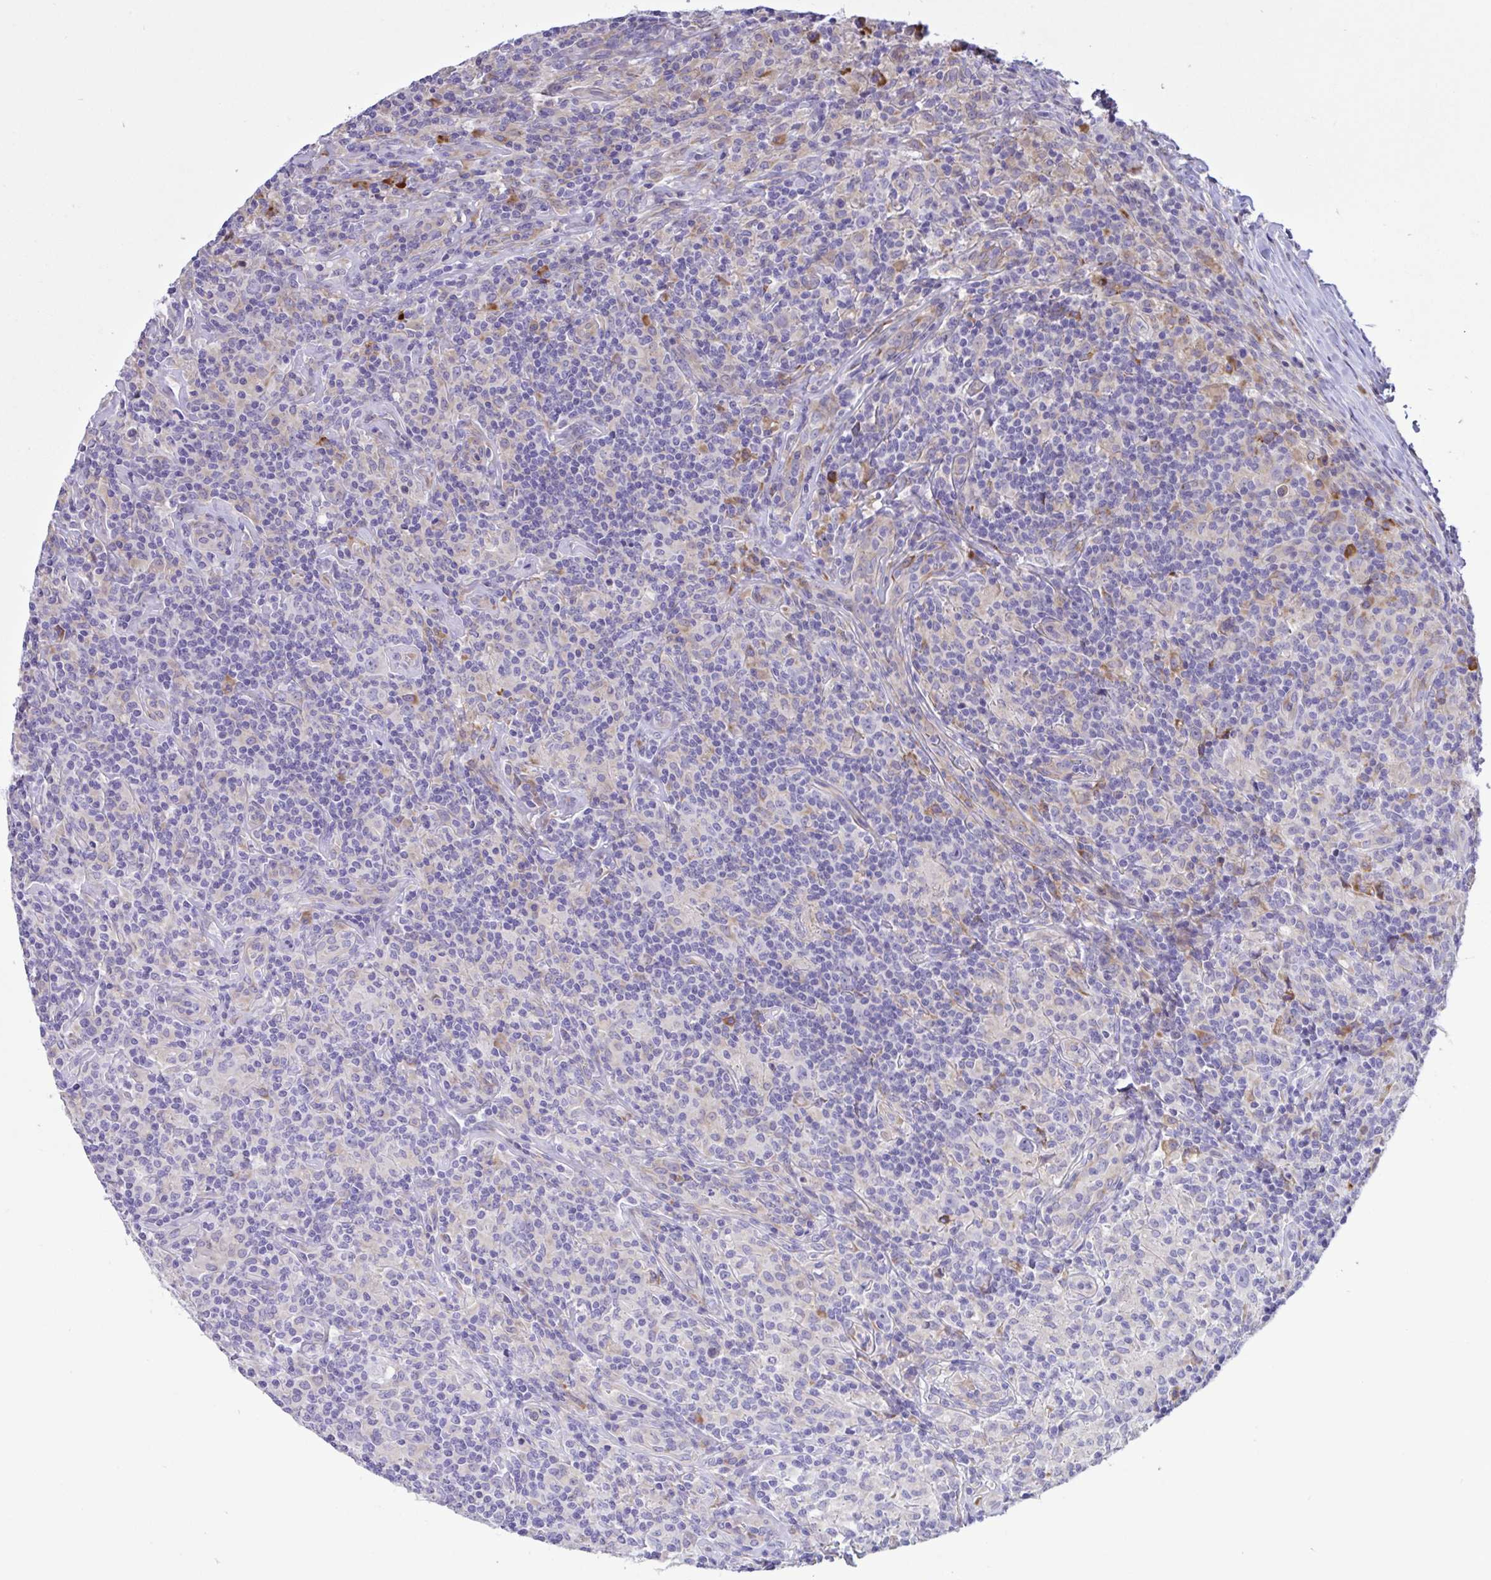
{"staining": {"intensity": "negative", "quantity": "none", "location": "none"}, "tissue": "lymphoma", "cell_type": "Tumor cells", "image_type": "cancer", "snomed": [{"axis": "morphology", "description": "Hodgkin's disease, NOS"}, {"axis": "morphology", "description": "Hodgkin's lymphoma, nodular sclerosis"}, {"axis": "topography", "description": "Lymph node"}], "caption": "High magnification brightfield microscopy of Hodgkin's disease stained with DAB (3,3'-diaminobenzidine) (brown) and counterstained with hematoxylin (blue): tumor cells show no significant expression.", "gene": "DSC3", "patient": {"sex": "female", "age": 10}}